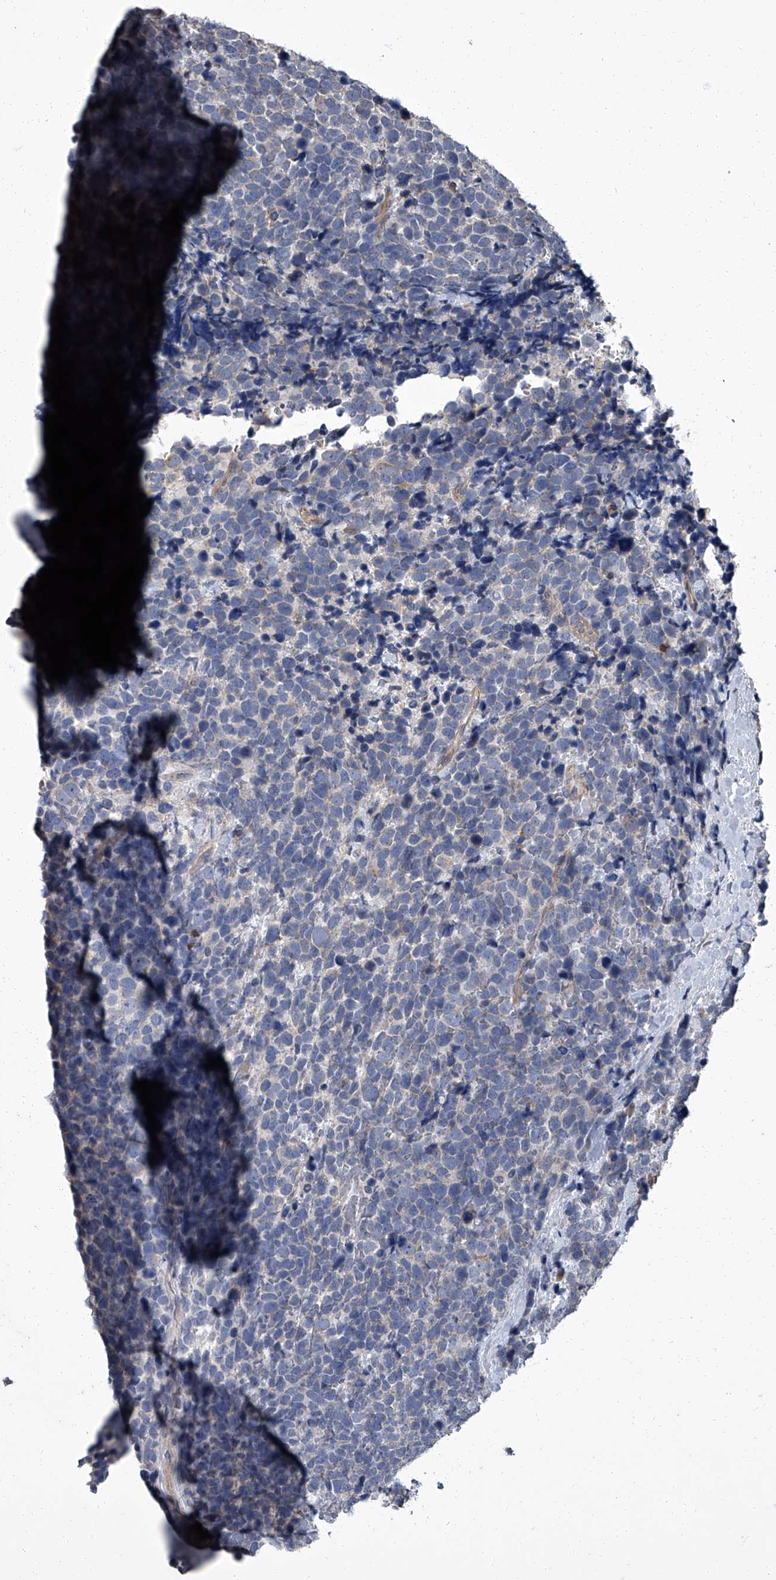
{"staining": {"intensity": "weak", "quantity": "<25%", "location": "cytoplasmic/membranous"}, "tissue": "urothelial cancer", "cell_type": "Tumor cells", "image_type": "cancer", "snomed": [{"axis": "morphology", "description": "Urothelial carcinoma, High grade"}, {"axis": "topography", "description": "Urinary bladder"}], "caption": "A photomicrograph of human urothelial carcinoma (high-grade) is negative for staining in tumor cells.", "gene": "SIRT4", "patient": {"sex": "female", "age": 82}}